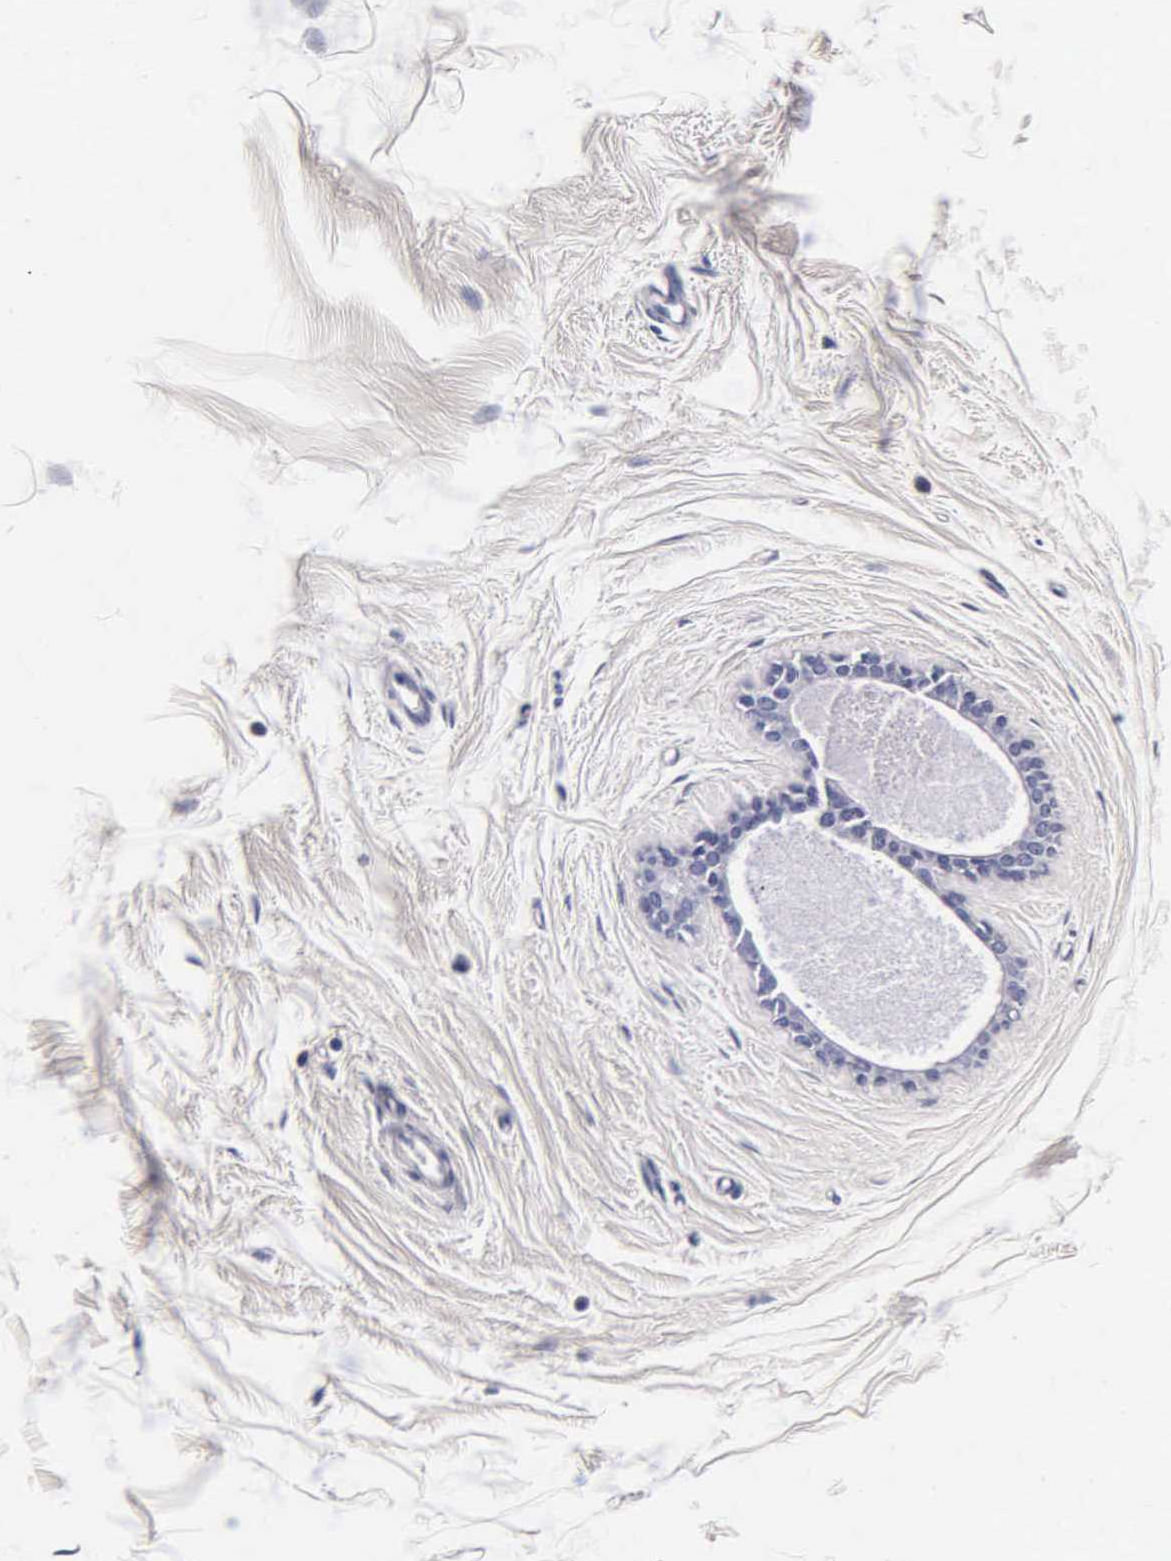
{"staining": {"intensity": "negative", "quantity": "none", "location": "none"}, "tissue": "adipose tissue", "cell_type": "Adipocytes", "image_type": "normal", "snomed": [{"axis": "morphology", "description": "Normal tissue, NOS"}, {"axis": "topography", "description": "Breast"}], "caption": "An image of human adipose tissue is negative for staining in adipocytes. (DAB (3,3'-diaminobenzidine) IHC with hematoxylin counter stain).", "gene": "INS", "patient": {"sex": "female", "age": 45}}